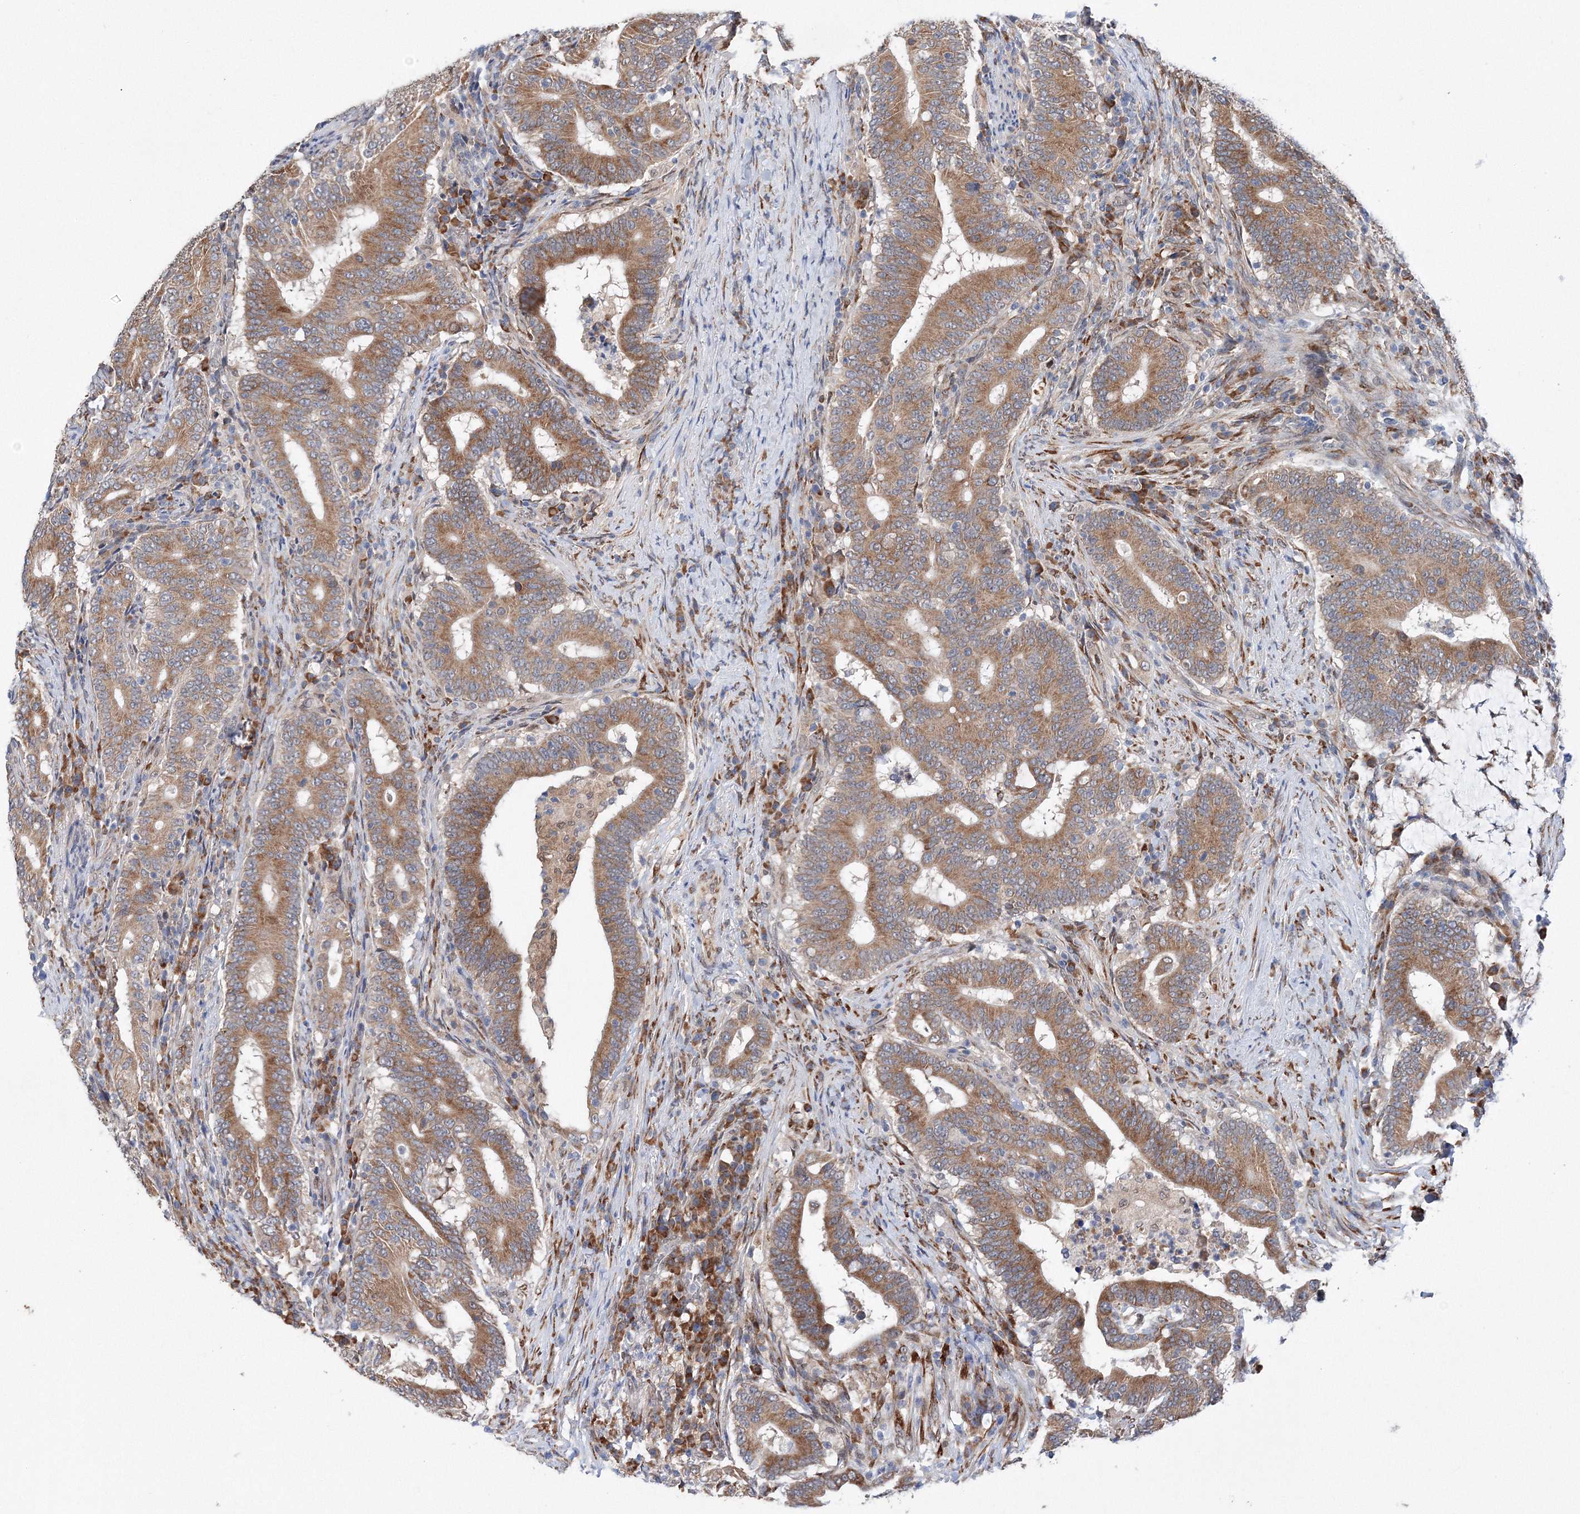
{"staining": {"intensity": "moderate", "quantity": ">75%", "location": "cytoplasmic/membranous"}, "tissue": "colorectal cancer", "cell_type": "Tumor cells", "image_type": "cancer", "snomed": [{"axis": "morphology", "description": "Adenocarcinoma, NOS"}, {"axis": "topography", "description": "Colon"}], "caption": "IHC image of neoplastic tissue: colorectal adenocarcinoma stained using immunohistochemistry (IHC) reveals medium levels of moderate protein expression localized specifically in the cytoplasmic/membranous of tumor cells, appearing as a cytoplasmic/membranous brown color.", "gene": "DIS3L2", "patient": {"sex": "female", "age": 66}}